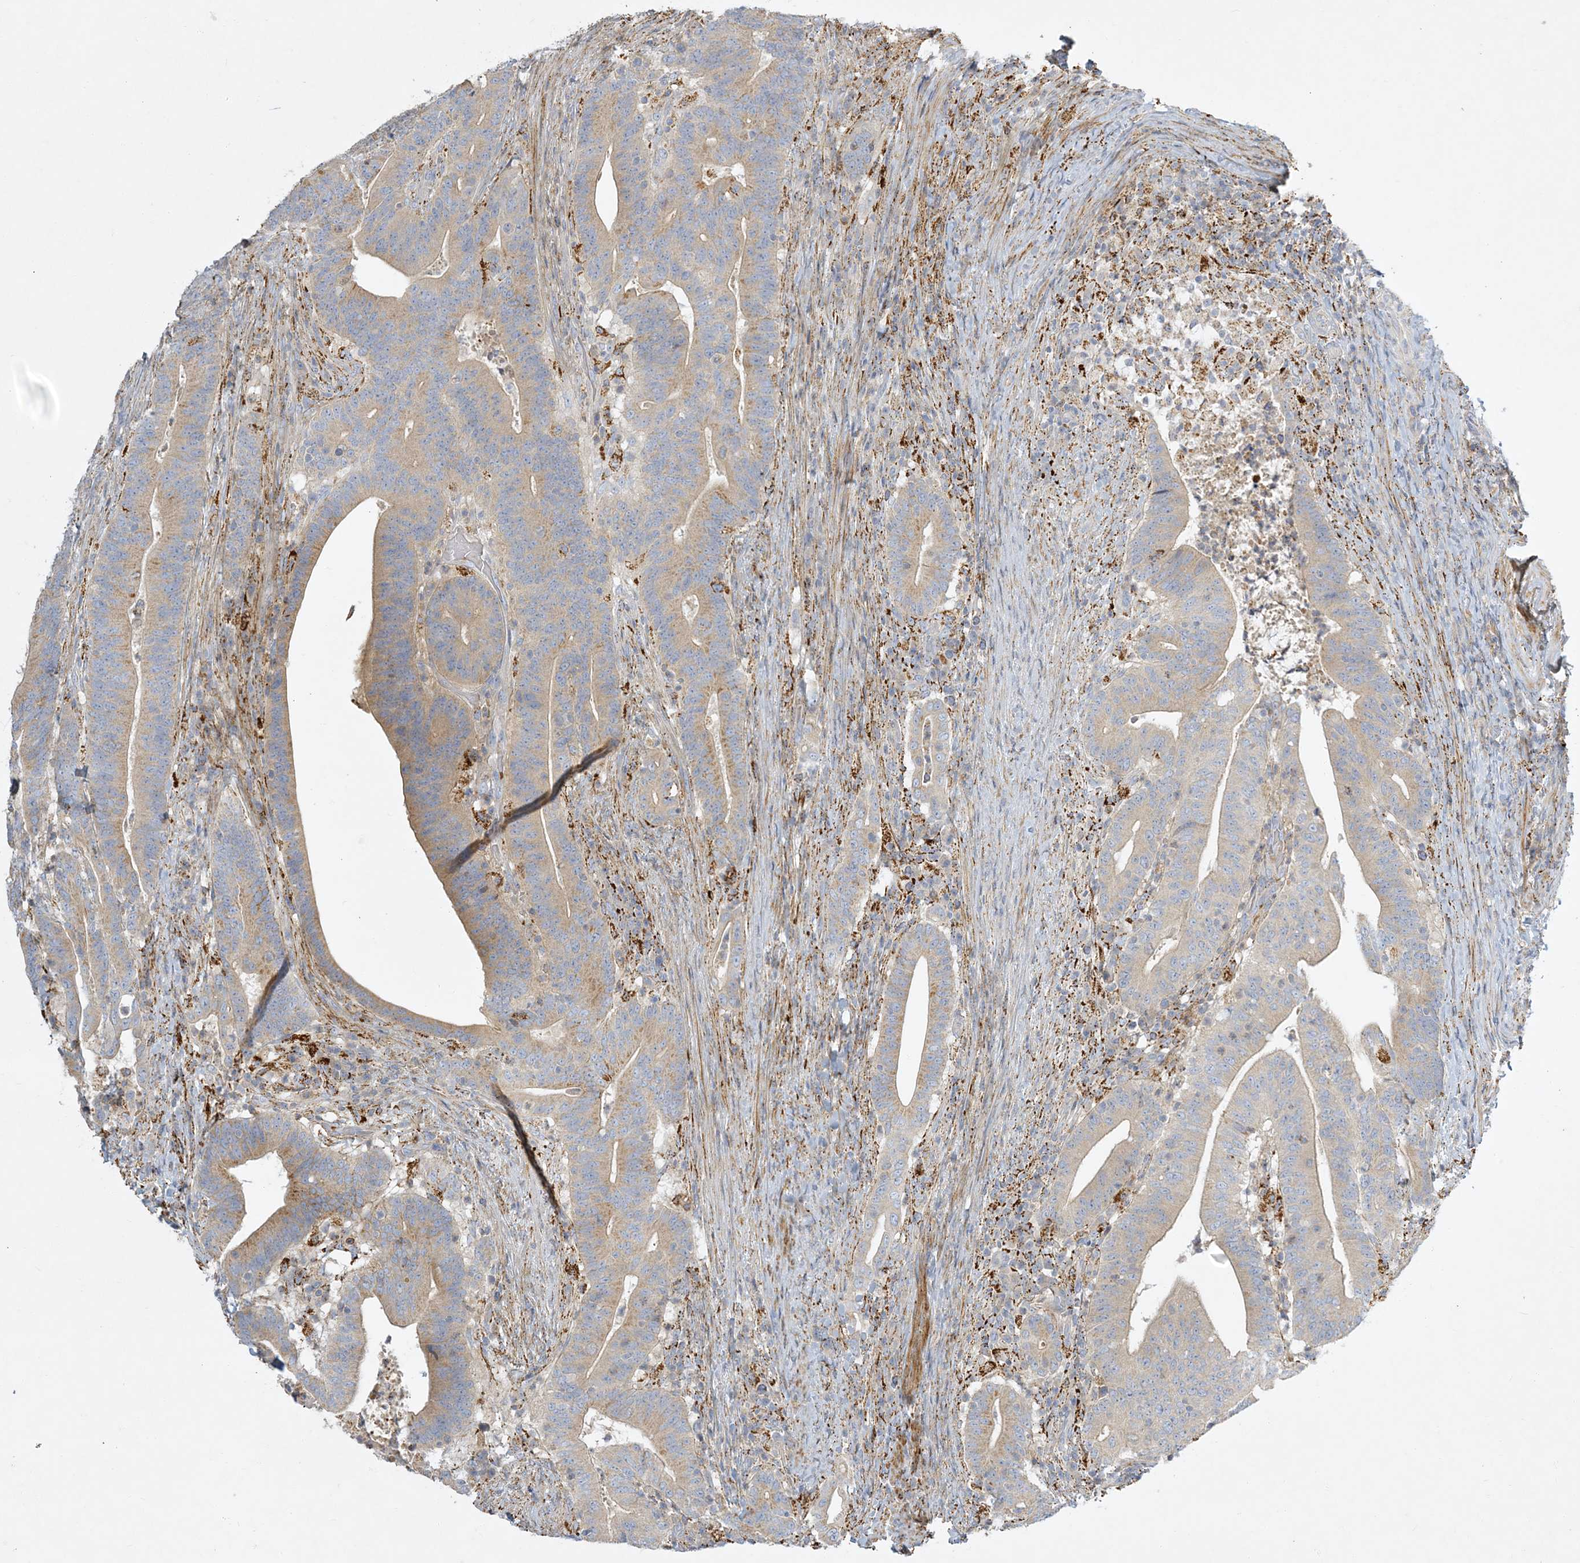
{"staining": {"intensity": "moderate", "quantity": ">75%", "location": "cytoplasmic/membranous"}, "tissue": "colorectal cancer", "cell_type": "Tumor cells", "image_type": "cancer", "snomed": [{"axis": "morphology", "description": "Adenocarcinoma, NOS"}, {"axis": "topography", "description": "Colon"}], "caption": "Protein staining exhibits moderate cytoplasmic/membranous positivity in about >75% of tumor cells in colorectal adenocarcinoma.", "gene": "LTN1", "patient": {"sex": "female", "age": 66}}